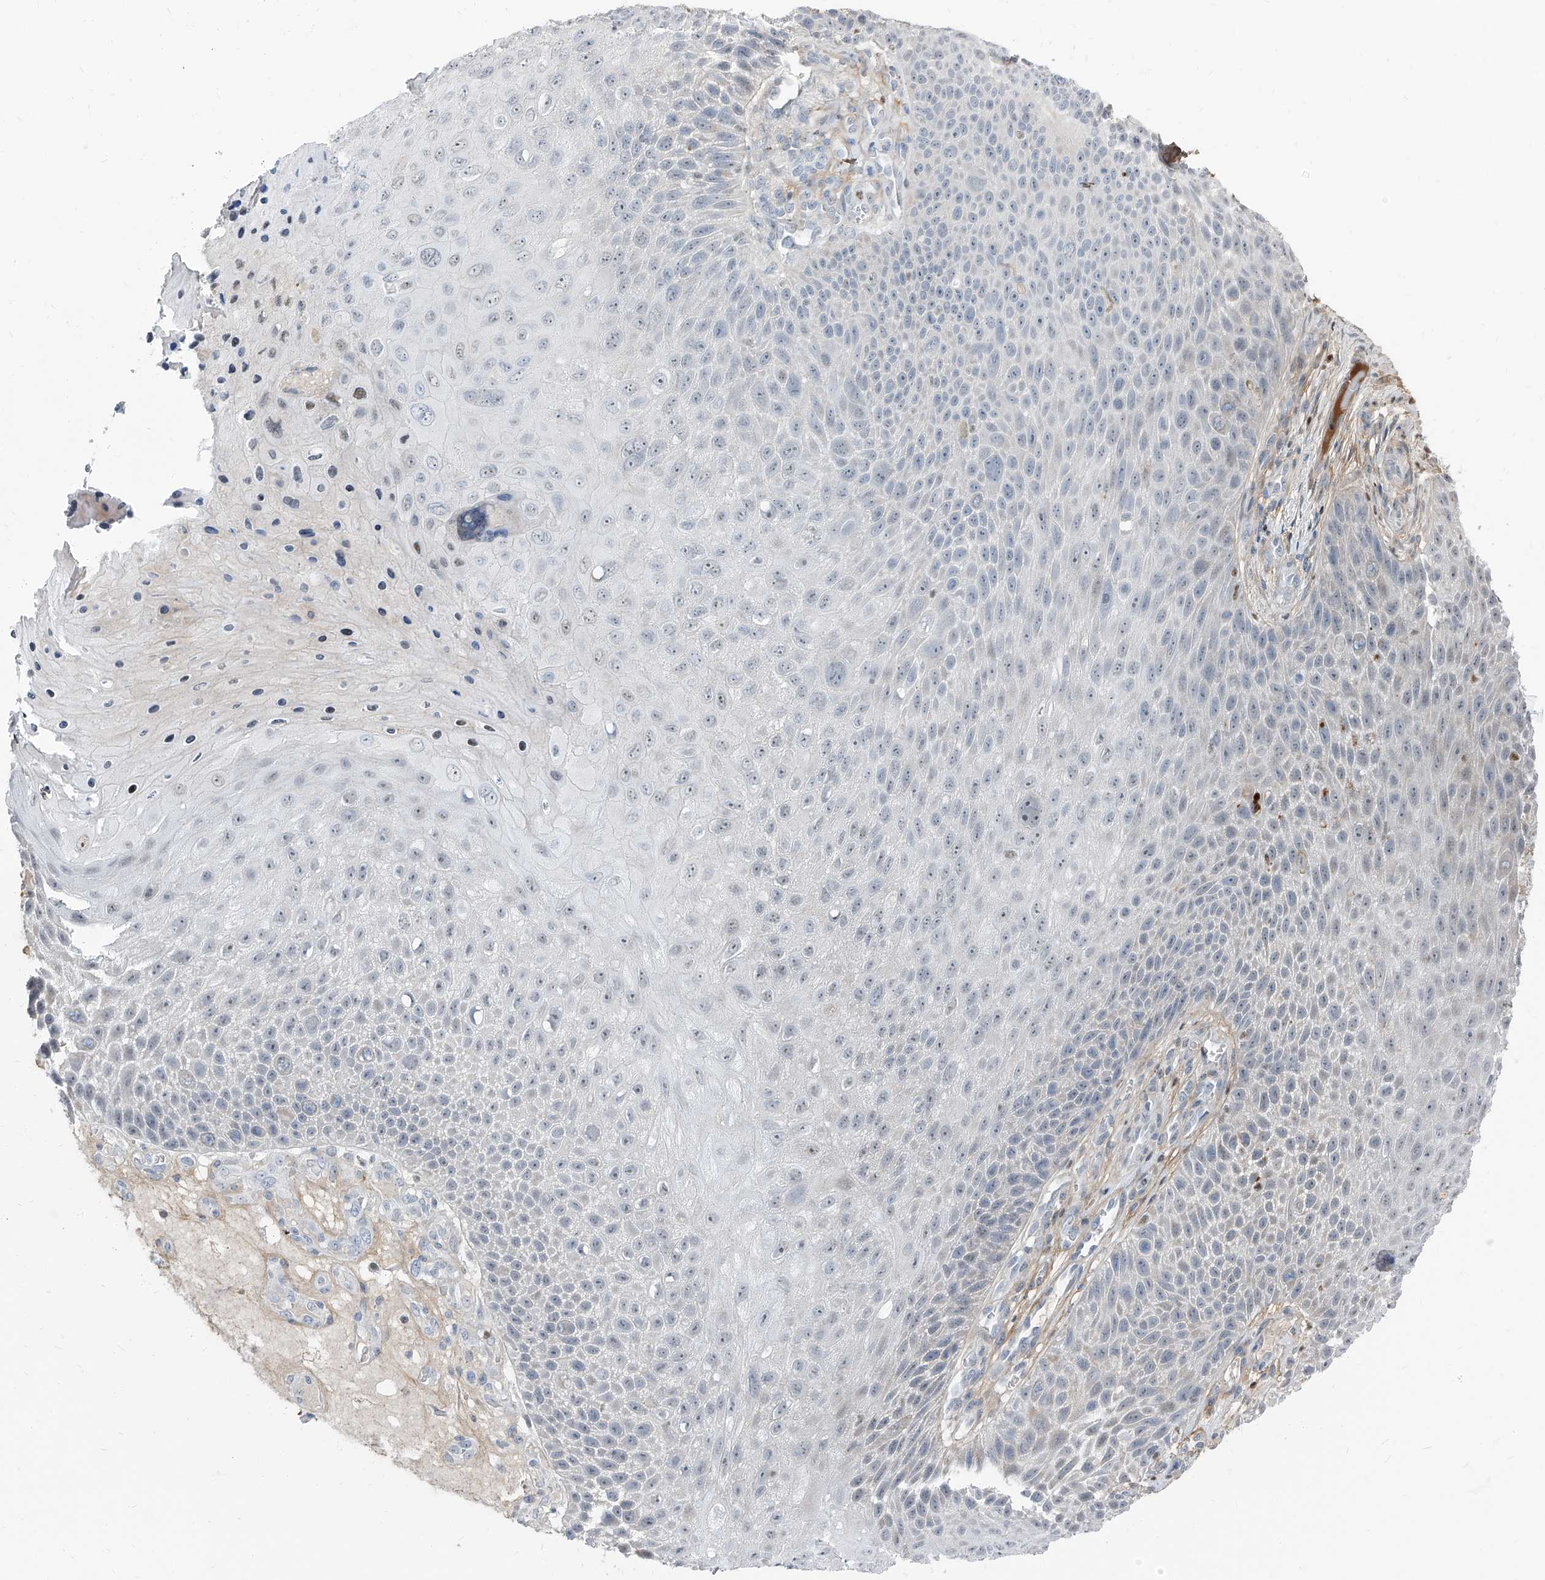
{"staining": {"intensity": "negative", "quantity": "none", "location": "none"}, "tissue": "skin cancer", "cell_type": "Tumor cells", "image_type": "cancer", "snomed": [{"axis": "morphology", "description": "Squamous cell carcinoma, NOS"}, {"axis": "topography", "description": "Skin"}], "caption": "A photomicrograph of squamous cell carcinoma (skin) stained for a protein shows no brown staining in tumor cells.", "gene": "HOXA3", "patient": {"sex": "female", "age": 88}}